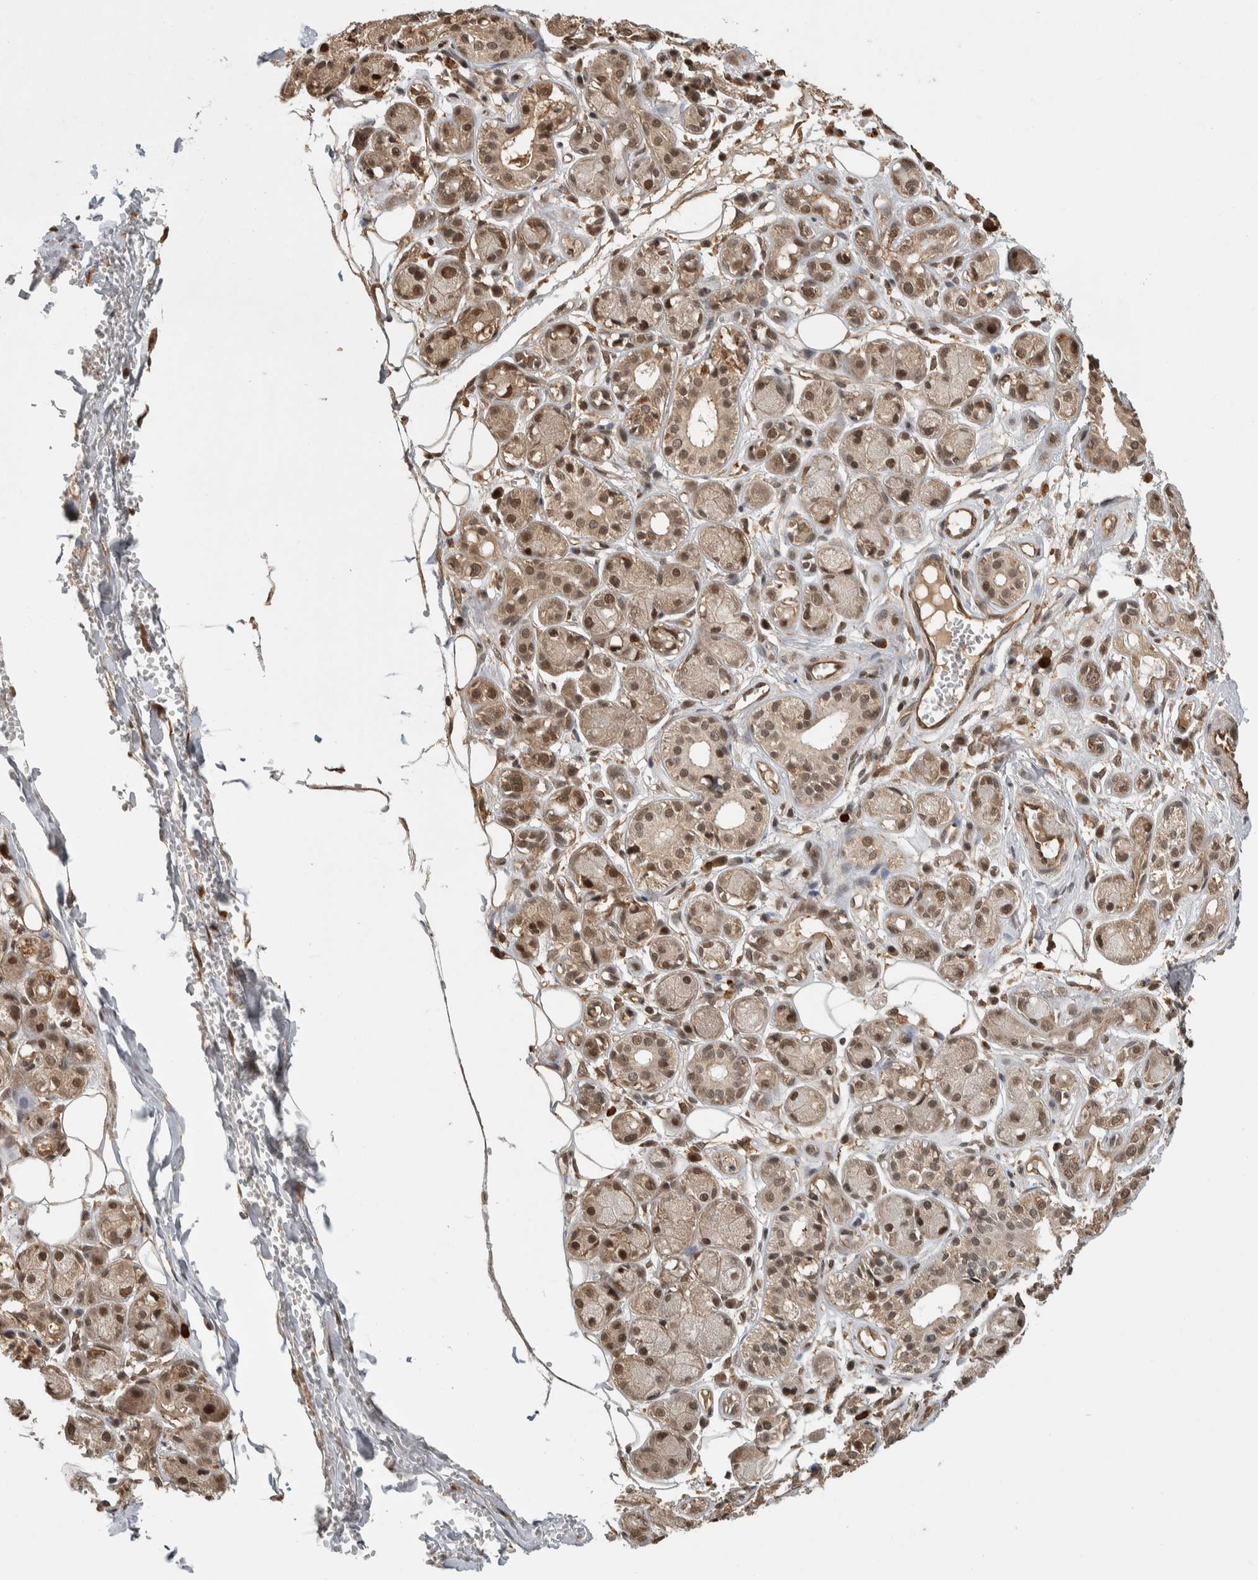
{"staining": {"intensity": "moderate", "quantity": ">75%", "location": "cytoplasmic/membranous,nuclear"}, "tissue": "adipose tissue", "cell_type": "Adipocytes", "image_type": "normal", "snomed": [{"axis": "morphology", "description": "Normal tissue, NOS"}, {"axis": "morphology", "description": "Inflammation, NOS"}, {"axis": "topography", "description": "Salivary gland"}, {"axis": "topography", "description": "Peripheral nerve tissue"}], "caption": "DAB (3,3'-diaminobenzidine) immunohistochemical staining of normal adipose tissue exhibits moderate cytoplasmic/membranous,nuclear protein staining in about >75% of adipocytes.", "gene": "ZNF592", "patient": {"sex": "female", "age": 75}}